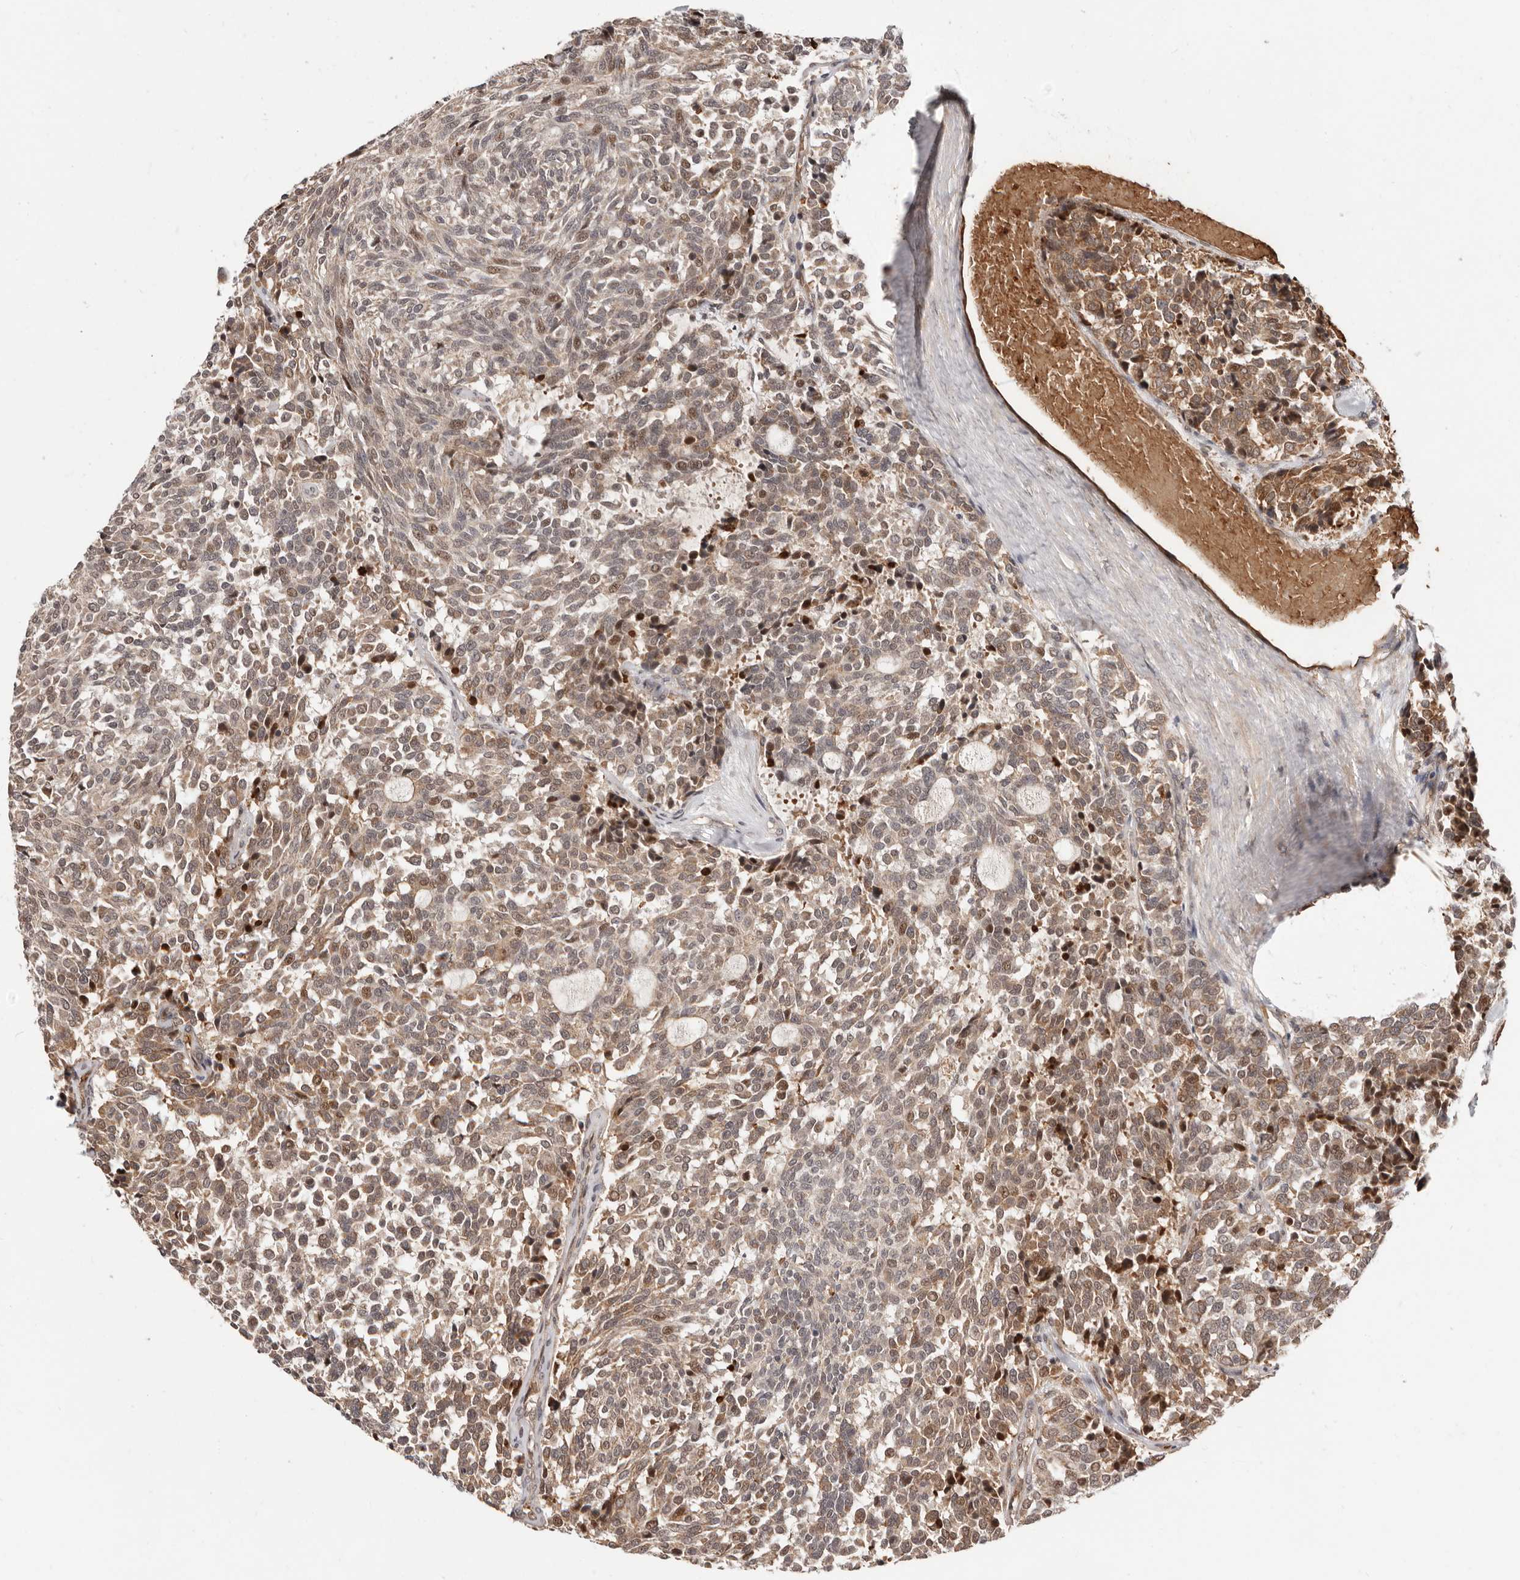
{"staining": {"intensity": "moderate", "quantity": "25%-75%", "location": "cytoplasmic/membranous,nuclear"}, "tissue": "carcinoid", "cell_type": "Tumor cells", "image_type": "cancer", "snomed": [{"axis": "morphology", "description": "Carcinoid, malignant, NOS"}, {"axis": "topography", "description": "Pancreas"}], "caption": "Protein analysis of carcinoid tissue demonstrates moderate cytoplasmic/membranous and nuclear positivity in about 25%-75% of tumor cells.", "gene": "NCOA3", "patient": {"sex": "female", "age": 54}}